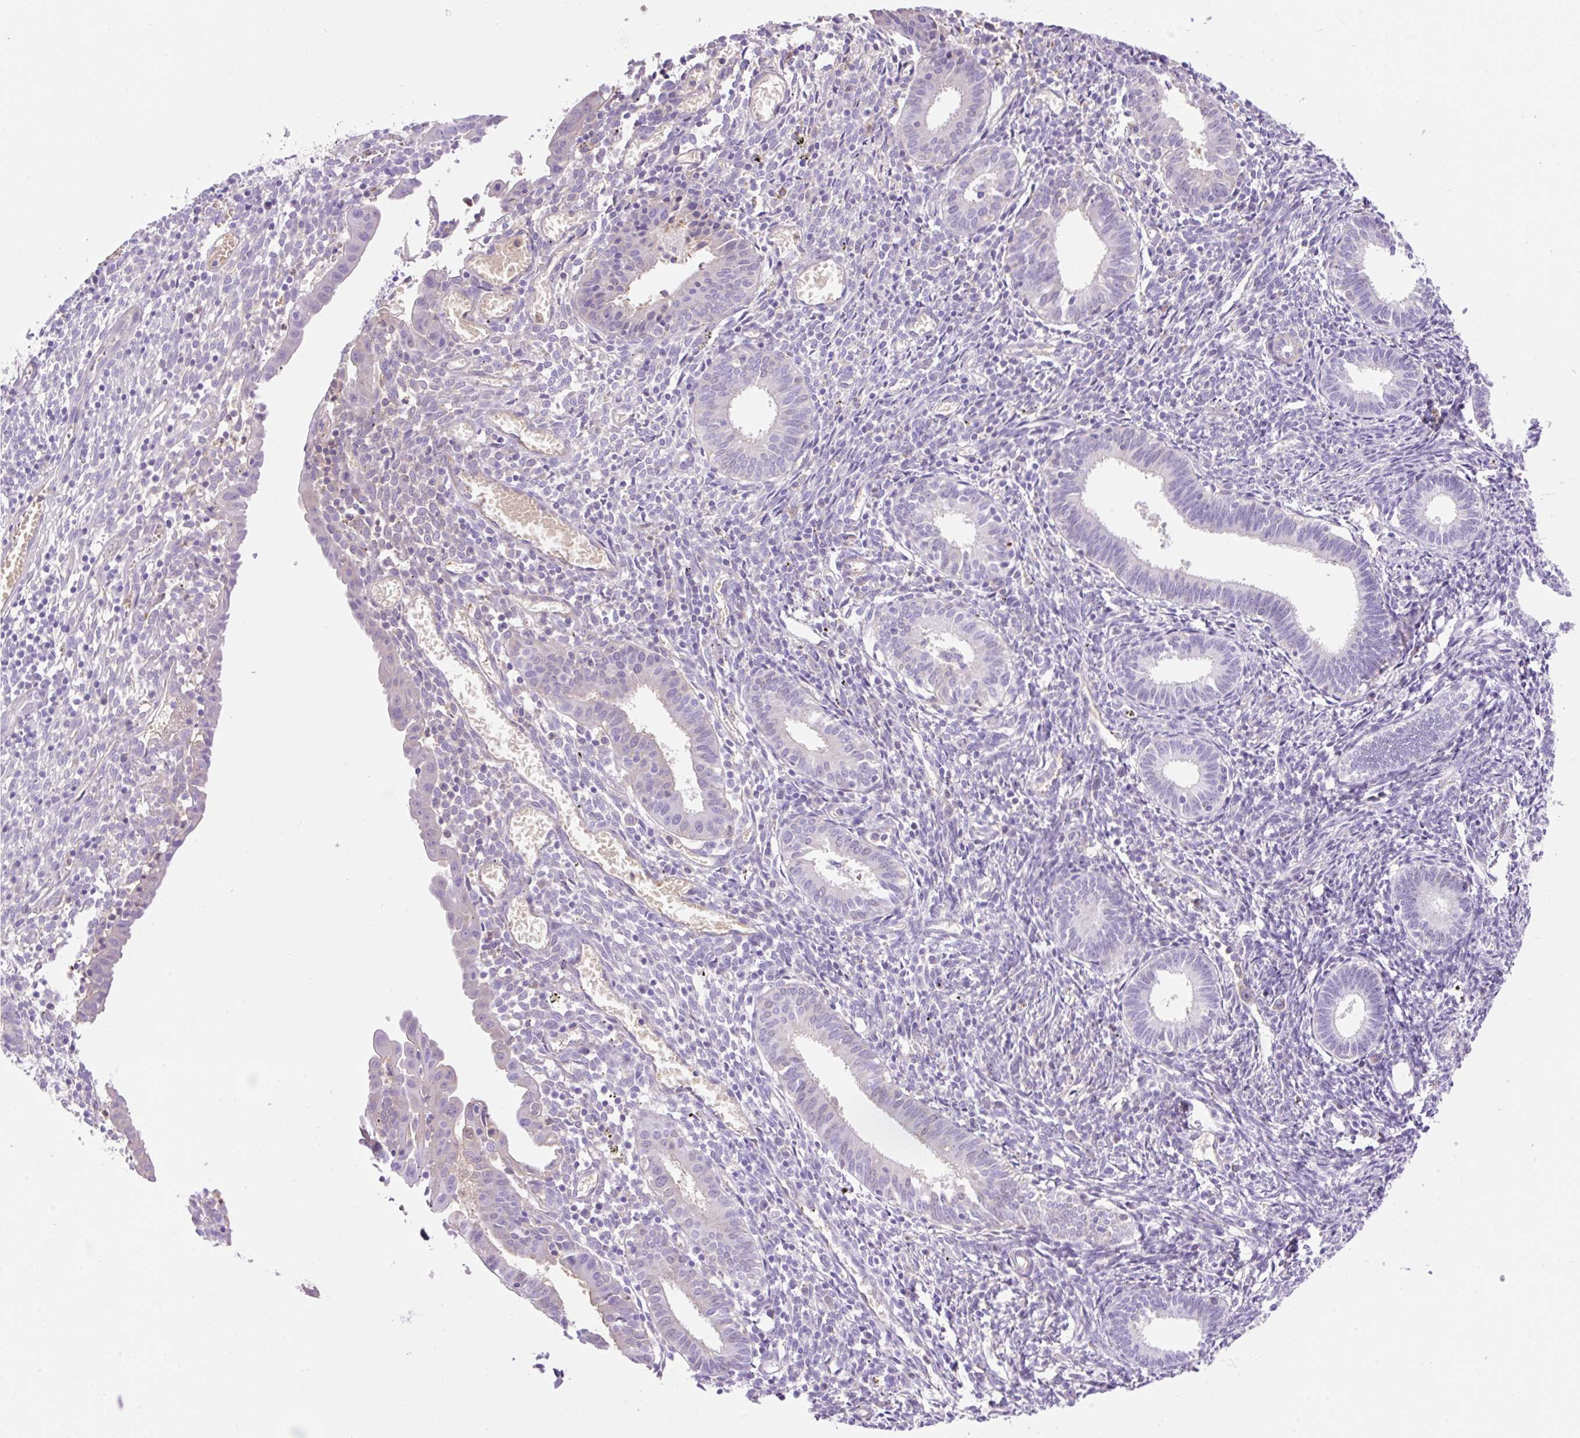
{"staining": {"intensity": "negative", "quantity": "none", "location": "none"}, "tissue": "endometrium", "cell_type": "Cells in endometrial stroma", "image_type": "normal", "snomed": [{"axis": "morphology", "description": "Normal tissue, NOS"}, {"axis": "topography", "description": "Endometrium"}], "caption": "DAB immunohistochemical staining of benign endometrium exhibits no significant expression in cells in endometrial stroma. (Brightfield microscopy of DAB immunohistochemistry at high magnification).", "gene": "TDRD15", "patient": {"sex": "female", "age": 41}}